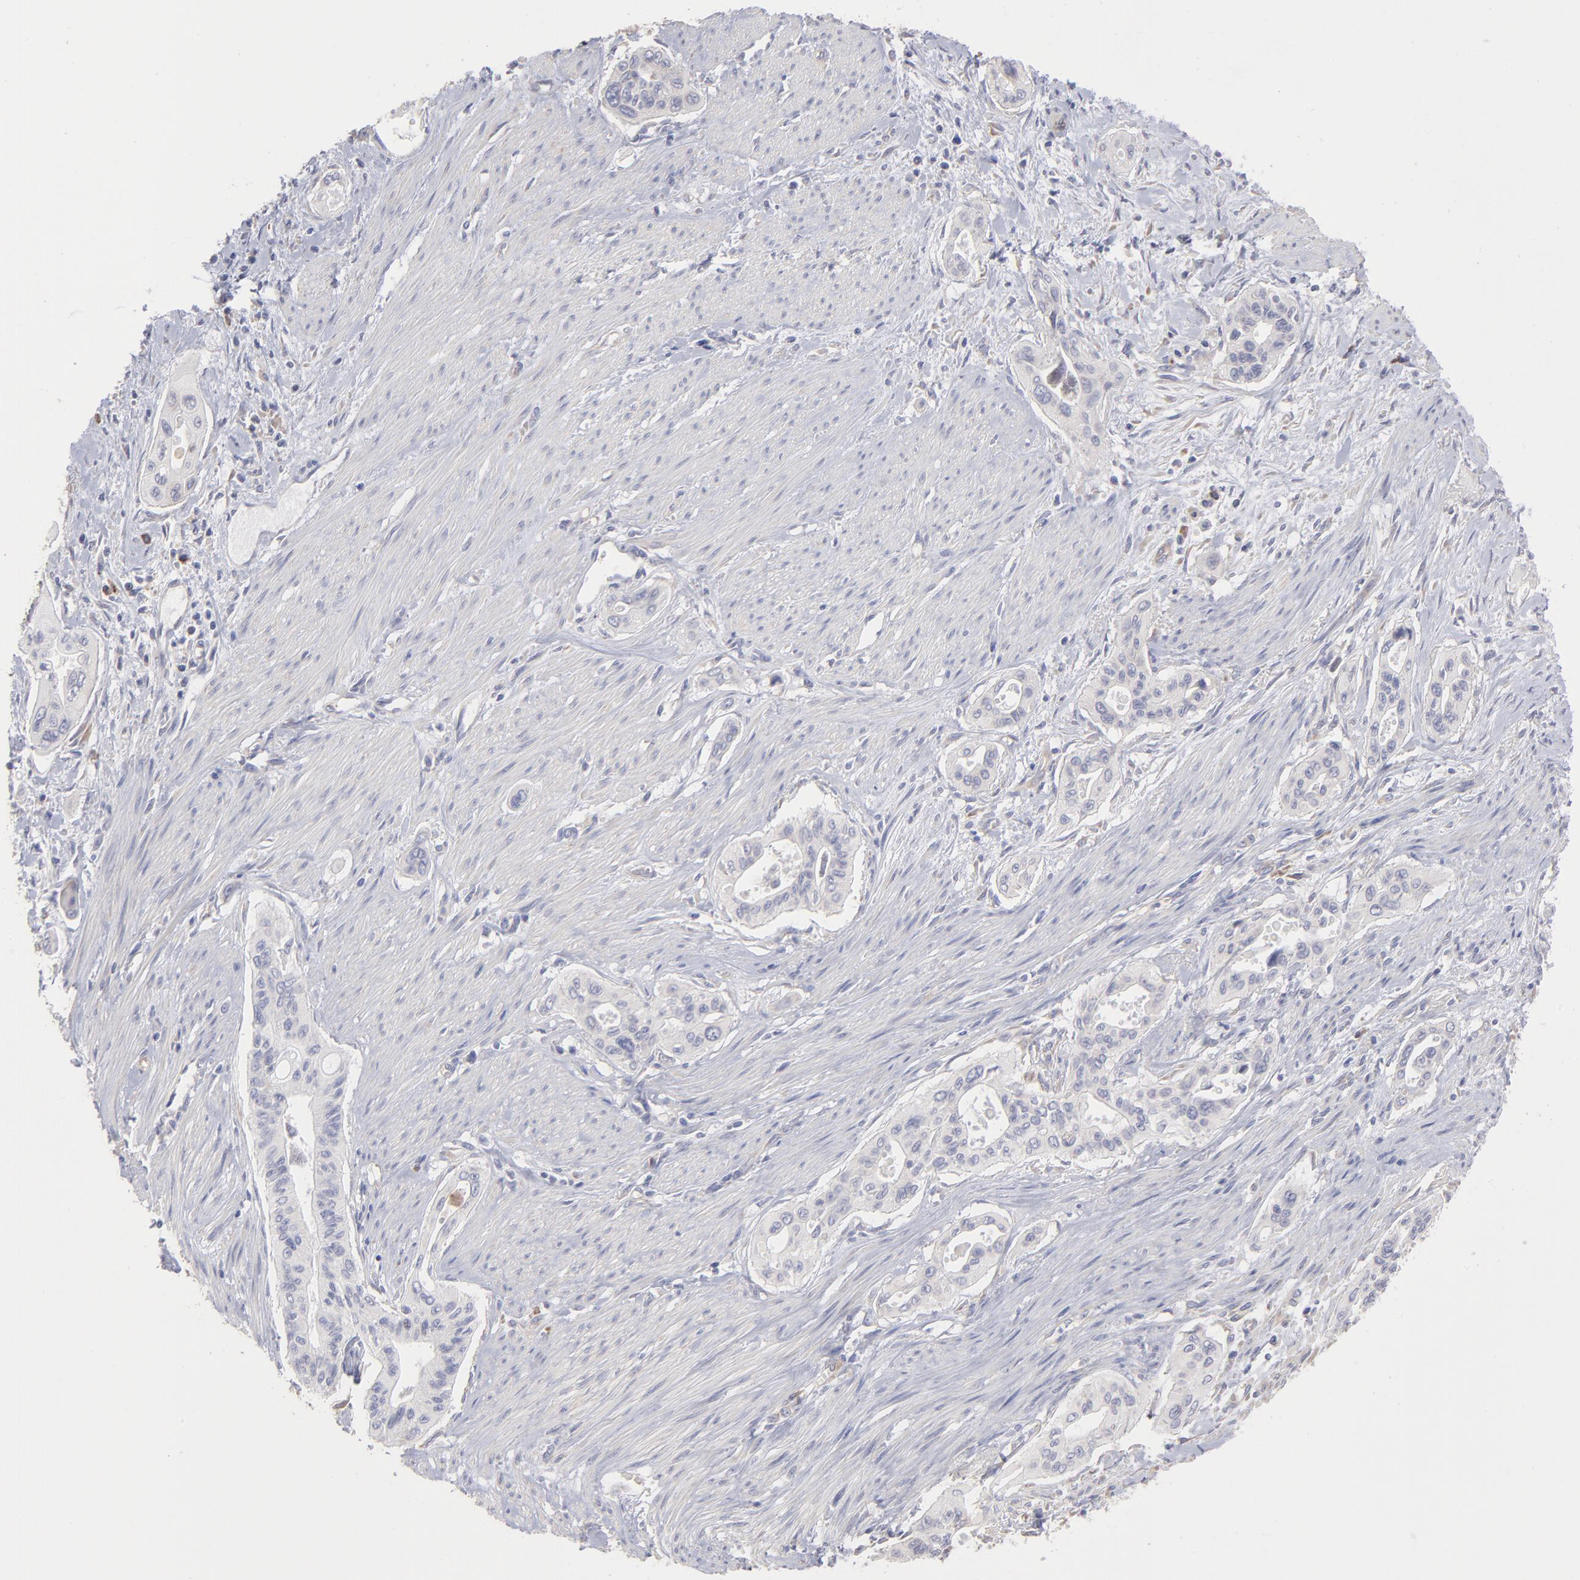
{"staining": {"intensity": "negative", "quantity": "none", "location": "none"}, "tissue": "pancreatic cancer", "cell_type": "Tumor cells", "image_type": "cancer", "snomed": [{"axis": "morphology", "description": "Adenocarcinoma, NOS"}, {"axis": "topography", "description": "Pancreas"}], "caption": "This is an IHC micrograph of pancreatic cancer. There is no staining in tumor cells.", "gene": "RPLP0", "patient": {"sex": "male", "age": 77}}